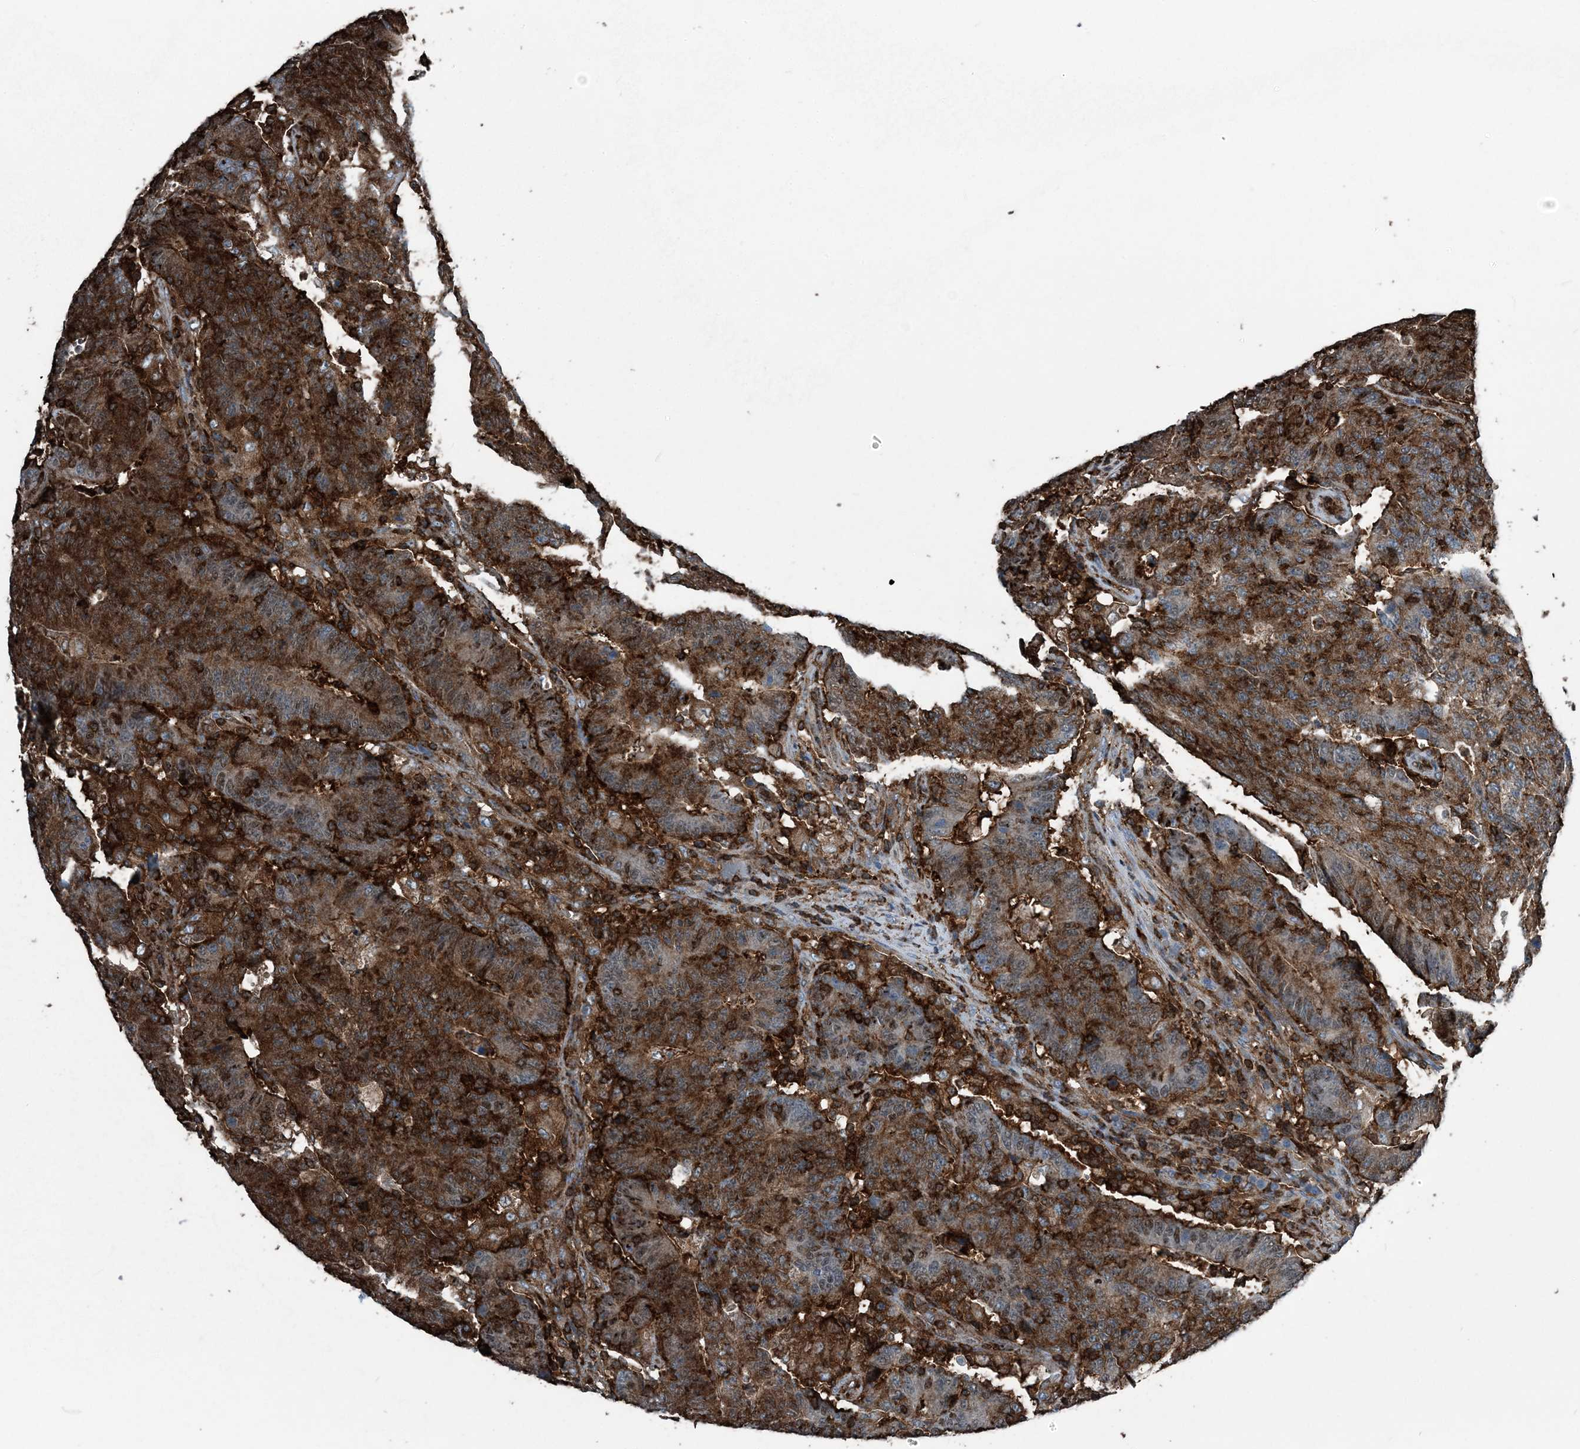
{"staining": {"intensity": "strong", "quantity": ">75%", "location": "cytoplasmic/membranous"}, "tissue": "colorectal cancer", "cell_type": "Tumor cells", "image_type": "cancer", "snomed": [{"axis": "morphology", "description": "Normal tissue, NOS"}, {"axis": "morphology", "description": "Adenocarcinoma, NOS"}, {"axis": "topography", "description": "Colon"}], "caption": "Colorectal adenocarcinoma stained with immunohistochemistry (IHC) shows strong cytoplasmic/membranous expression in about >75% of tumor cells.", "gene": "CFL1", "patient": {"sex": "female", "age": 75}}